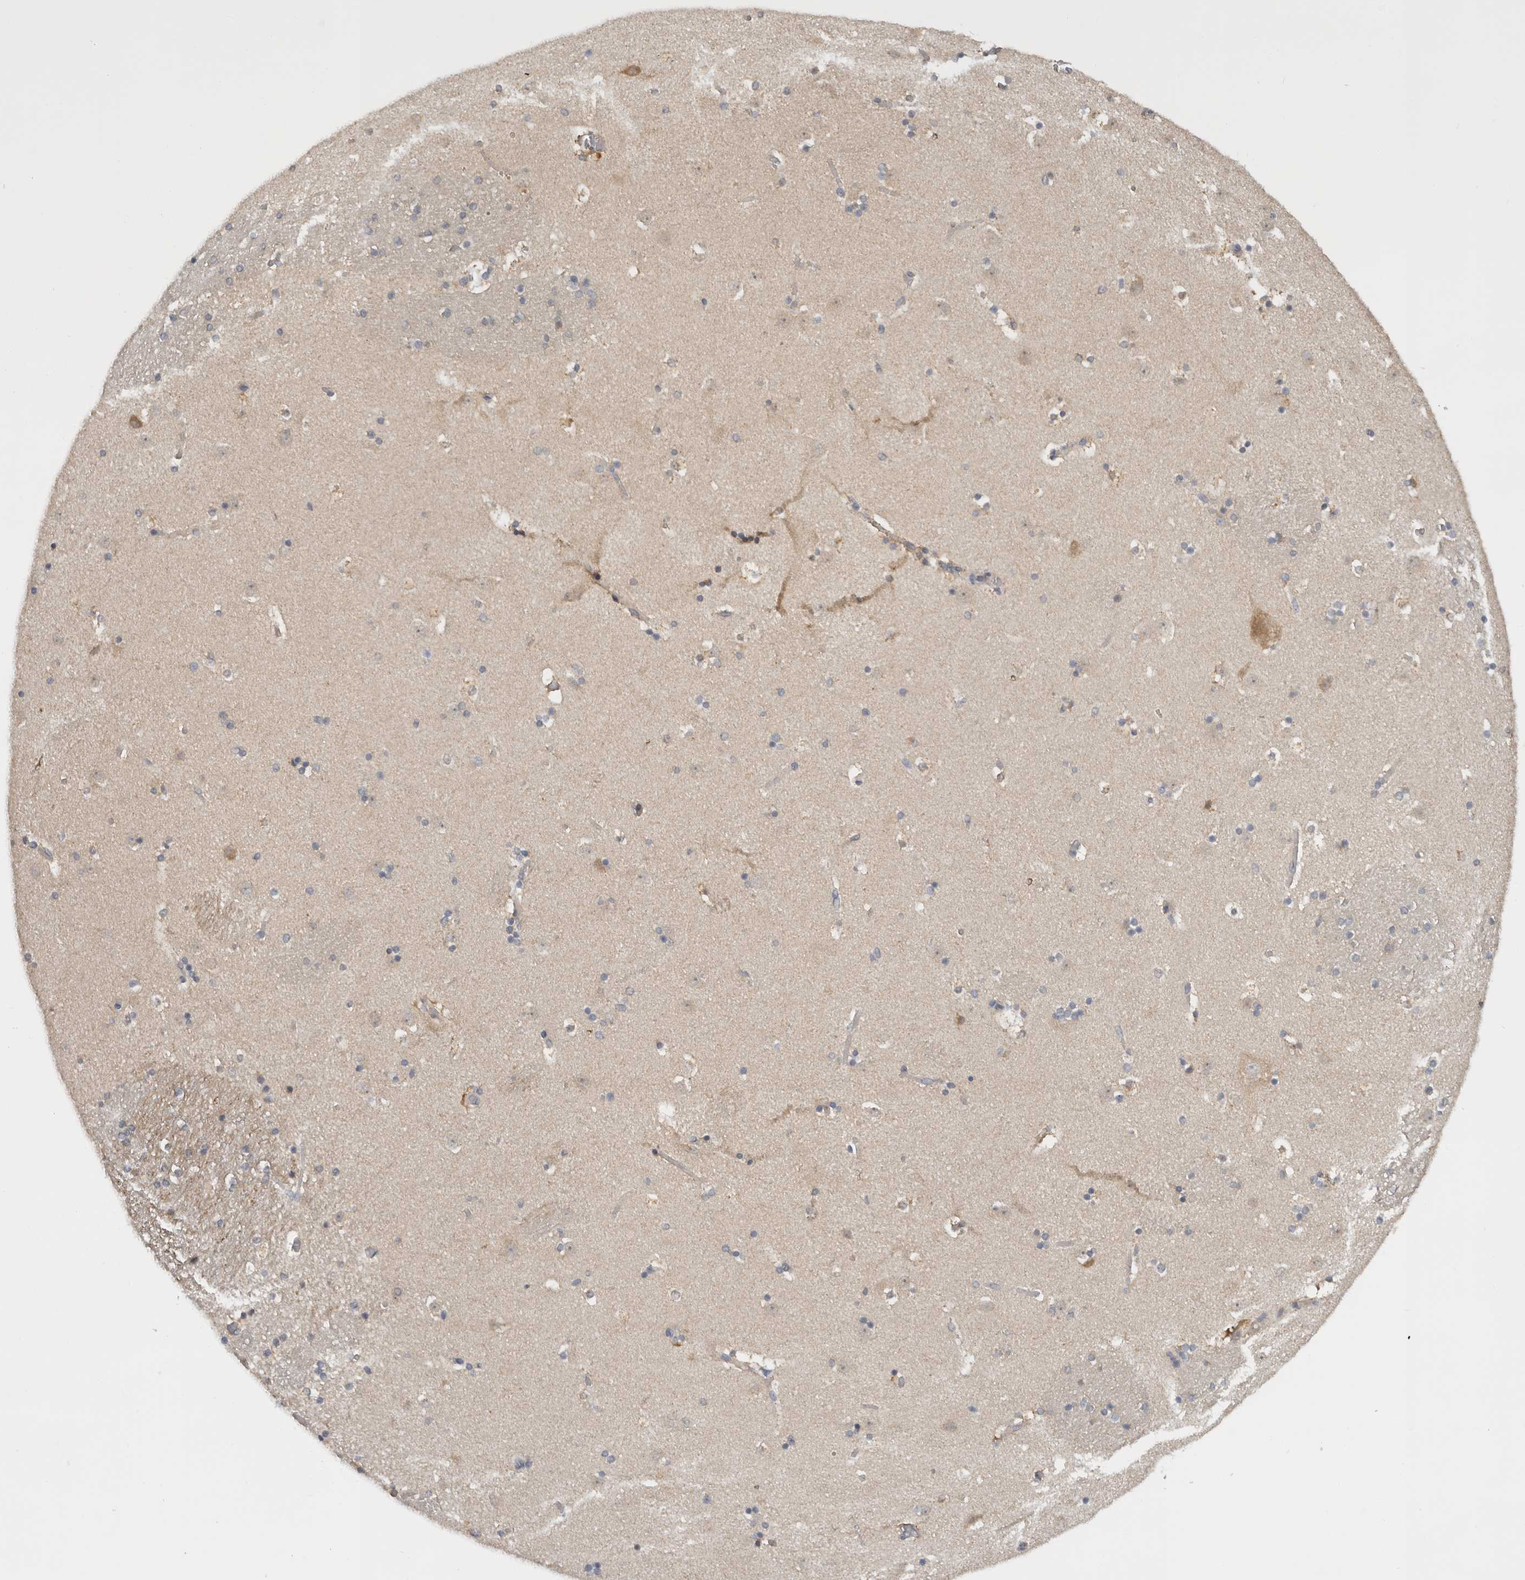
{"staining": {"intensity": "moderate", "quantity": "25%-75%", "location": "cytoplasmic/membranous"}, "tissue": "caudate", "cell_type": "Glial cells", "image_type": "normal", "snomed": [{"axis": "morphology", "description": "Normal tissue, NOS"}, {"axis": "topography", "description": "Lateral ventricle wall"}], "caption": "Approximately 25%-75% of glial cells in unremarkable human caudate display moderate cytoplasmic/membranous protein staining as visualized by brown immunohistochemical staining.", "gene": "PPP1R42", "patient": {"sex": "male", "age": 45}}